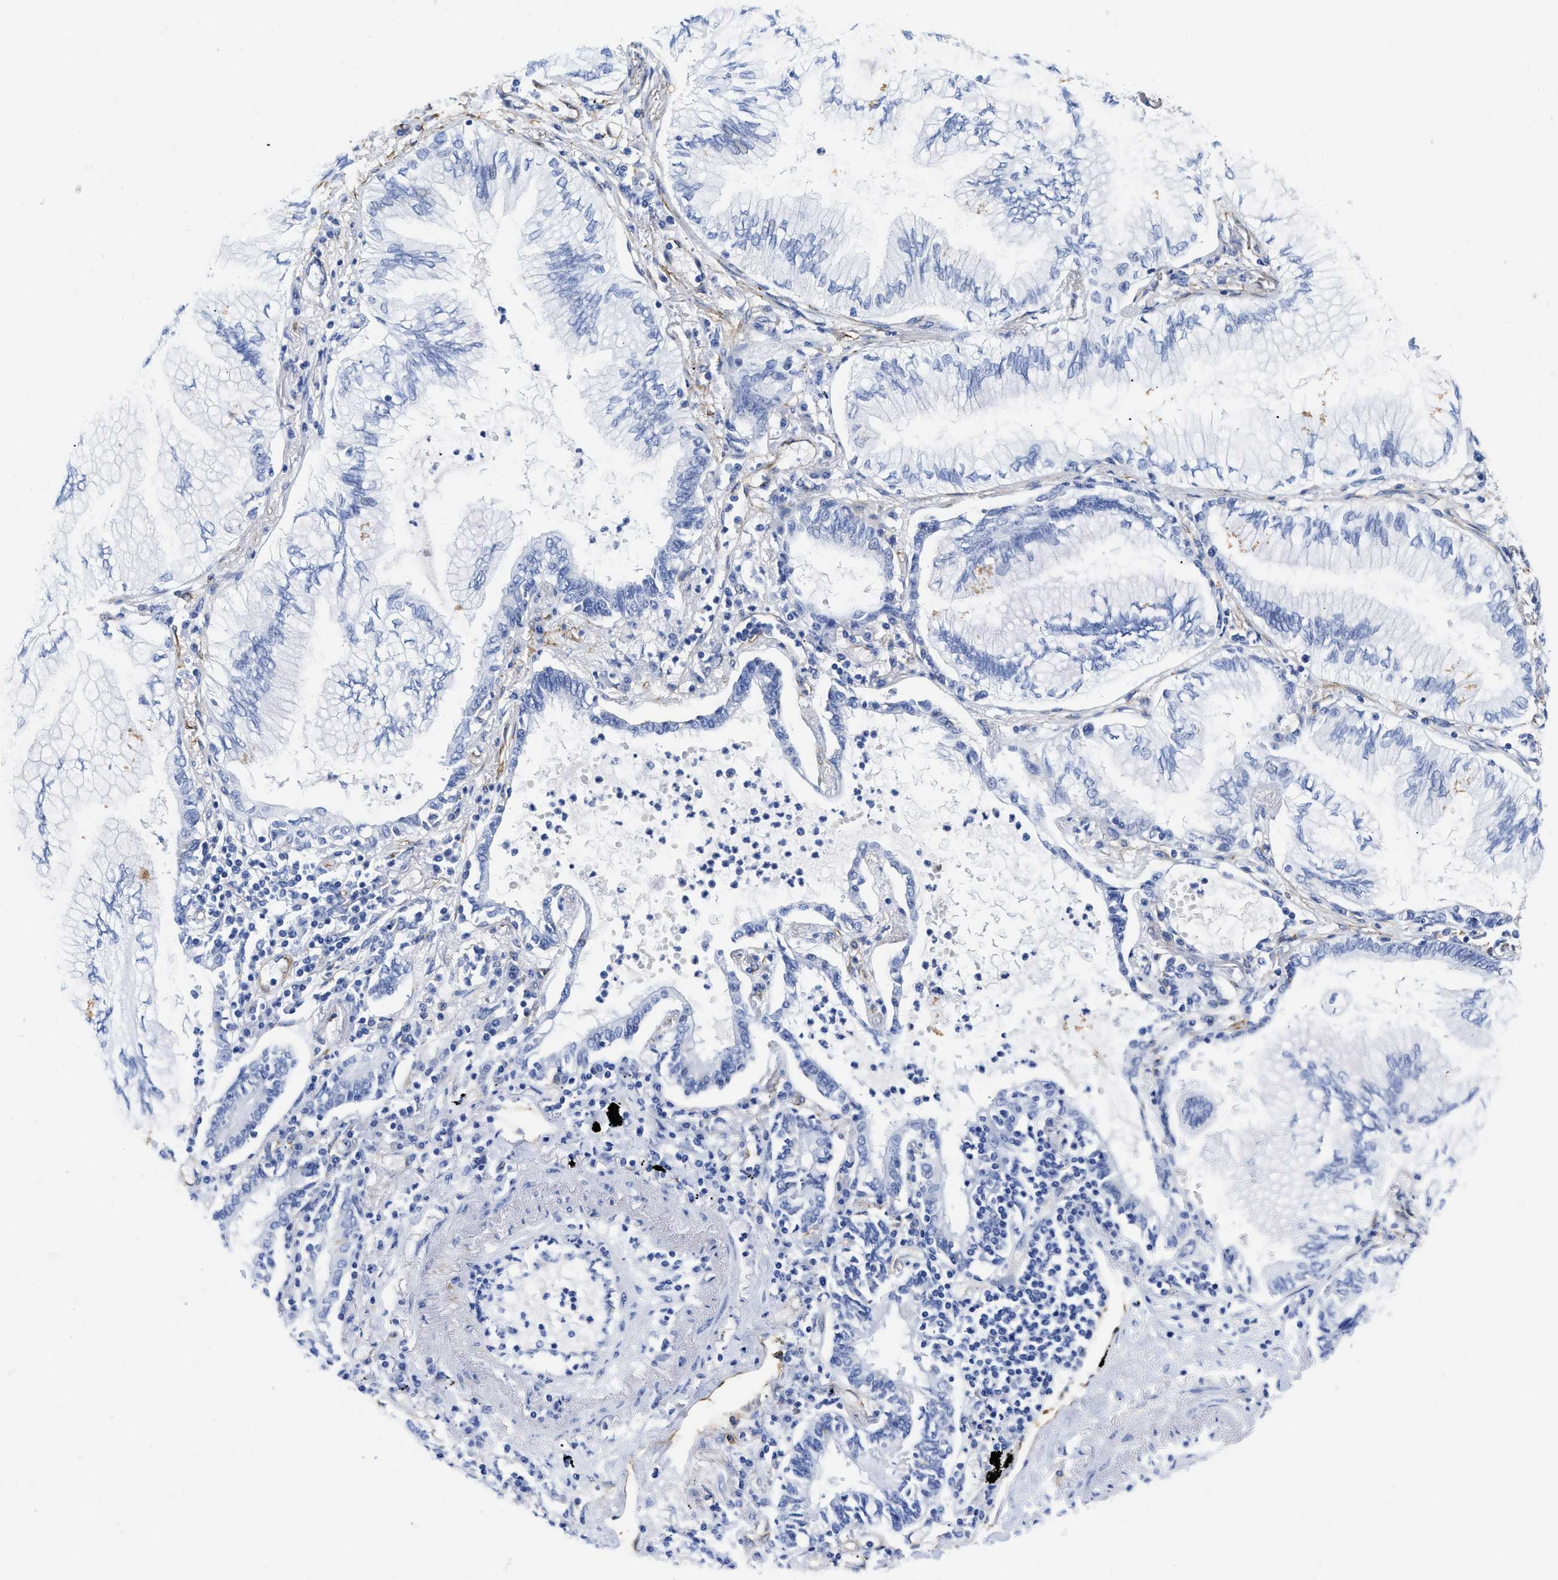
{"staining": {"intensity": "negative", "quantity": "none", "location": "none"}, "tissue": "lung cancer", "cell_type": "Tumor cells", "image_type": "cancer", "snomed": [{"axis": "morphology", "description": "Normal tissue, NOS"}, {"axis": "morphology", "description": "Adenocarcinoma, NOS"}, {"axis": "topography", "description": "Bronchus"}, {"axis": "topography", "description": "Lung"}], "caption": "The image shows no staining of tumor cells in lung cancer.", "gene": "TVP23B", "patient": {"sex": "female", "age": 70}}